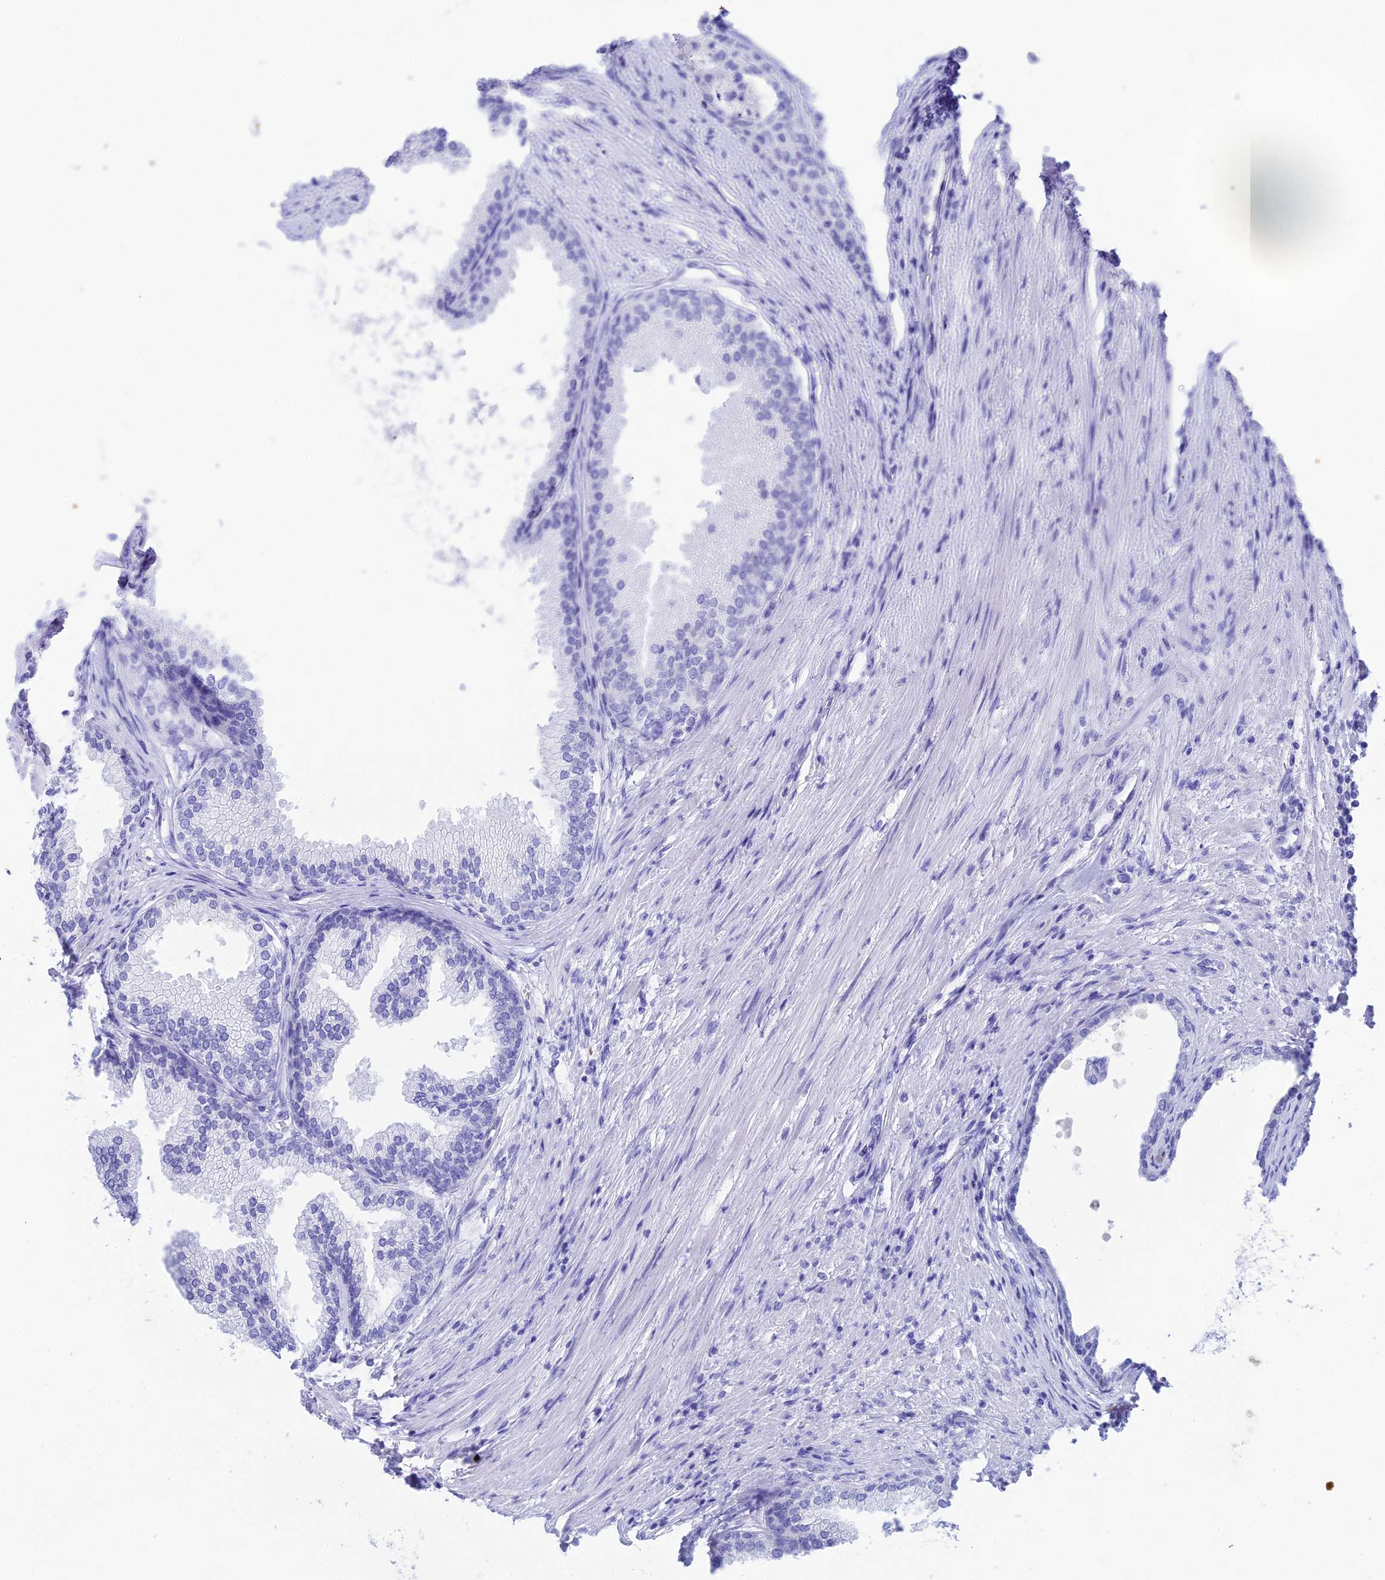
{"staining": {"intensity": "negative", "quantity": "none", "location": "none"}, "tissue": "prostate", "cell_type": "Glandular cells", "image_type": "normal", "snomed": [{"axis": "morphology", "description": "Normal tissue, NOS"}, {"axis": "topography", "description": "Prostate"}], "caption": "This is an immunohistochemistry micrograph of unremarkable prostate. There is no staining in glandular cells.", "gene": "REG1A", "patient": {"sex": "male", "age": 76}}